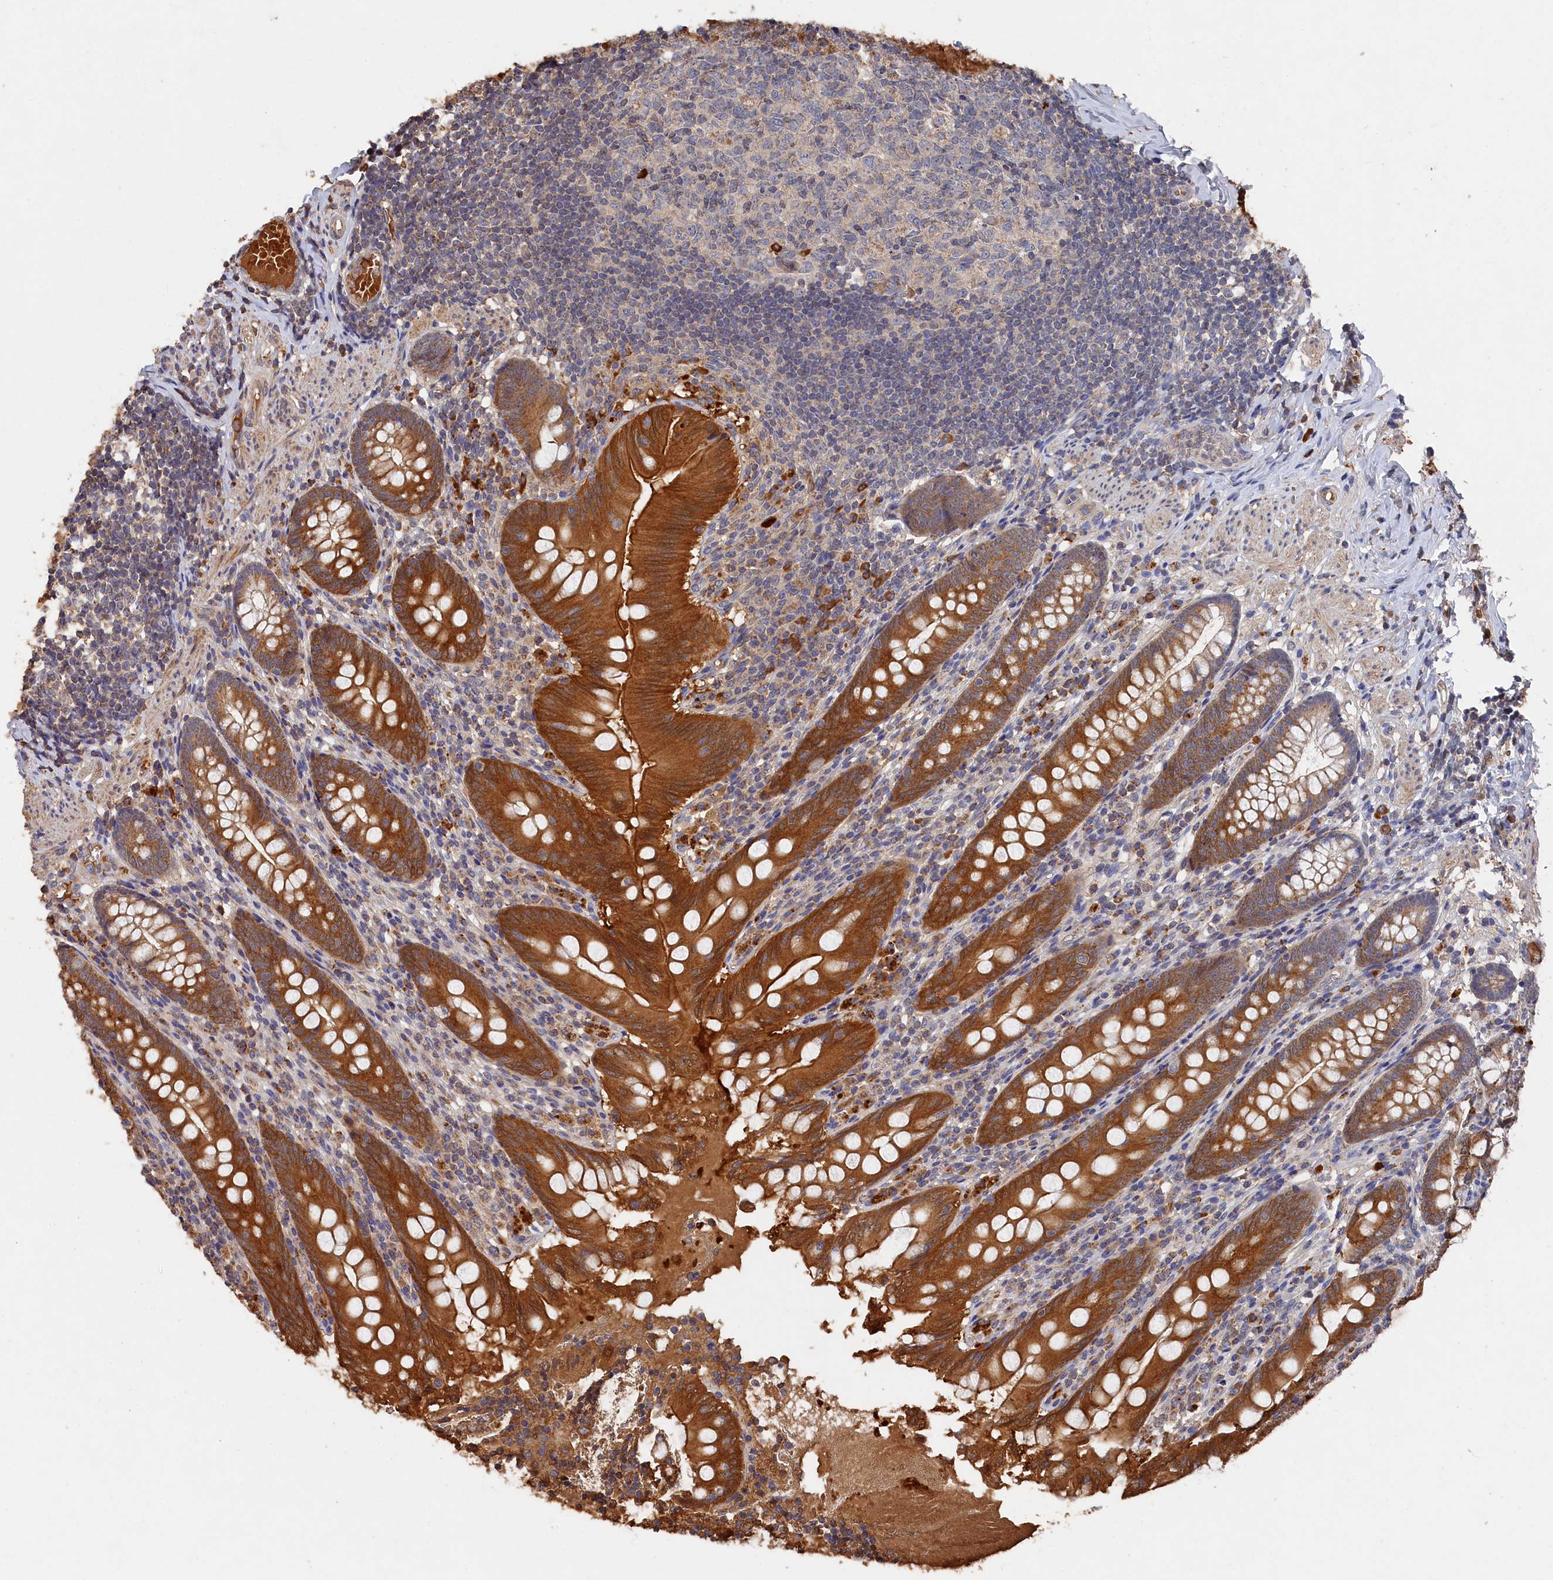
{"staining": {"intensity": "strong", "quantity": ">75%", "location": "cytoplasmic/membranous"}, "tissue": "appendix", "cell_type": "Glandular cells", "image_type": "normal", "snomed": [{"axis": "morphology", "description": "Normal tissue, NOS"}, {"axis": "topography", "description": "Appendix"}], "caption": "Protein staining exhibits strong cytoplasmic/membranous positivity in about >75% of glandular cells in unremarkable appendix.", "gene": "DHRS11", "patient": {"sex": "male", "age": 55}}